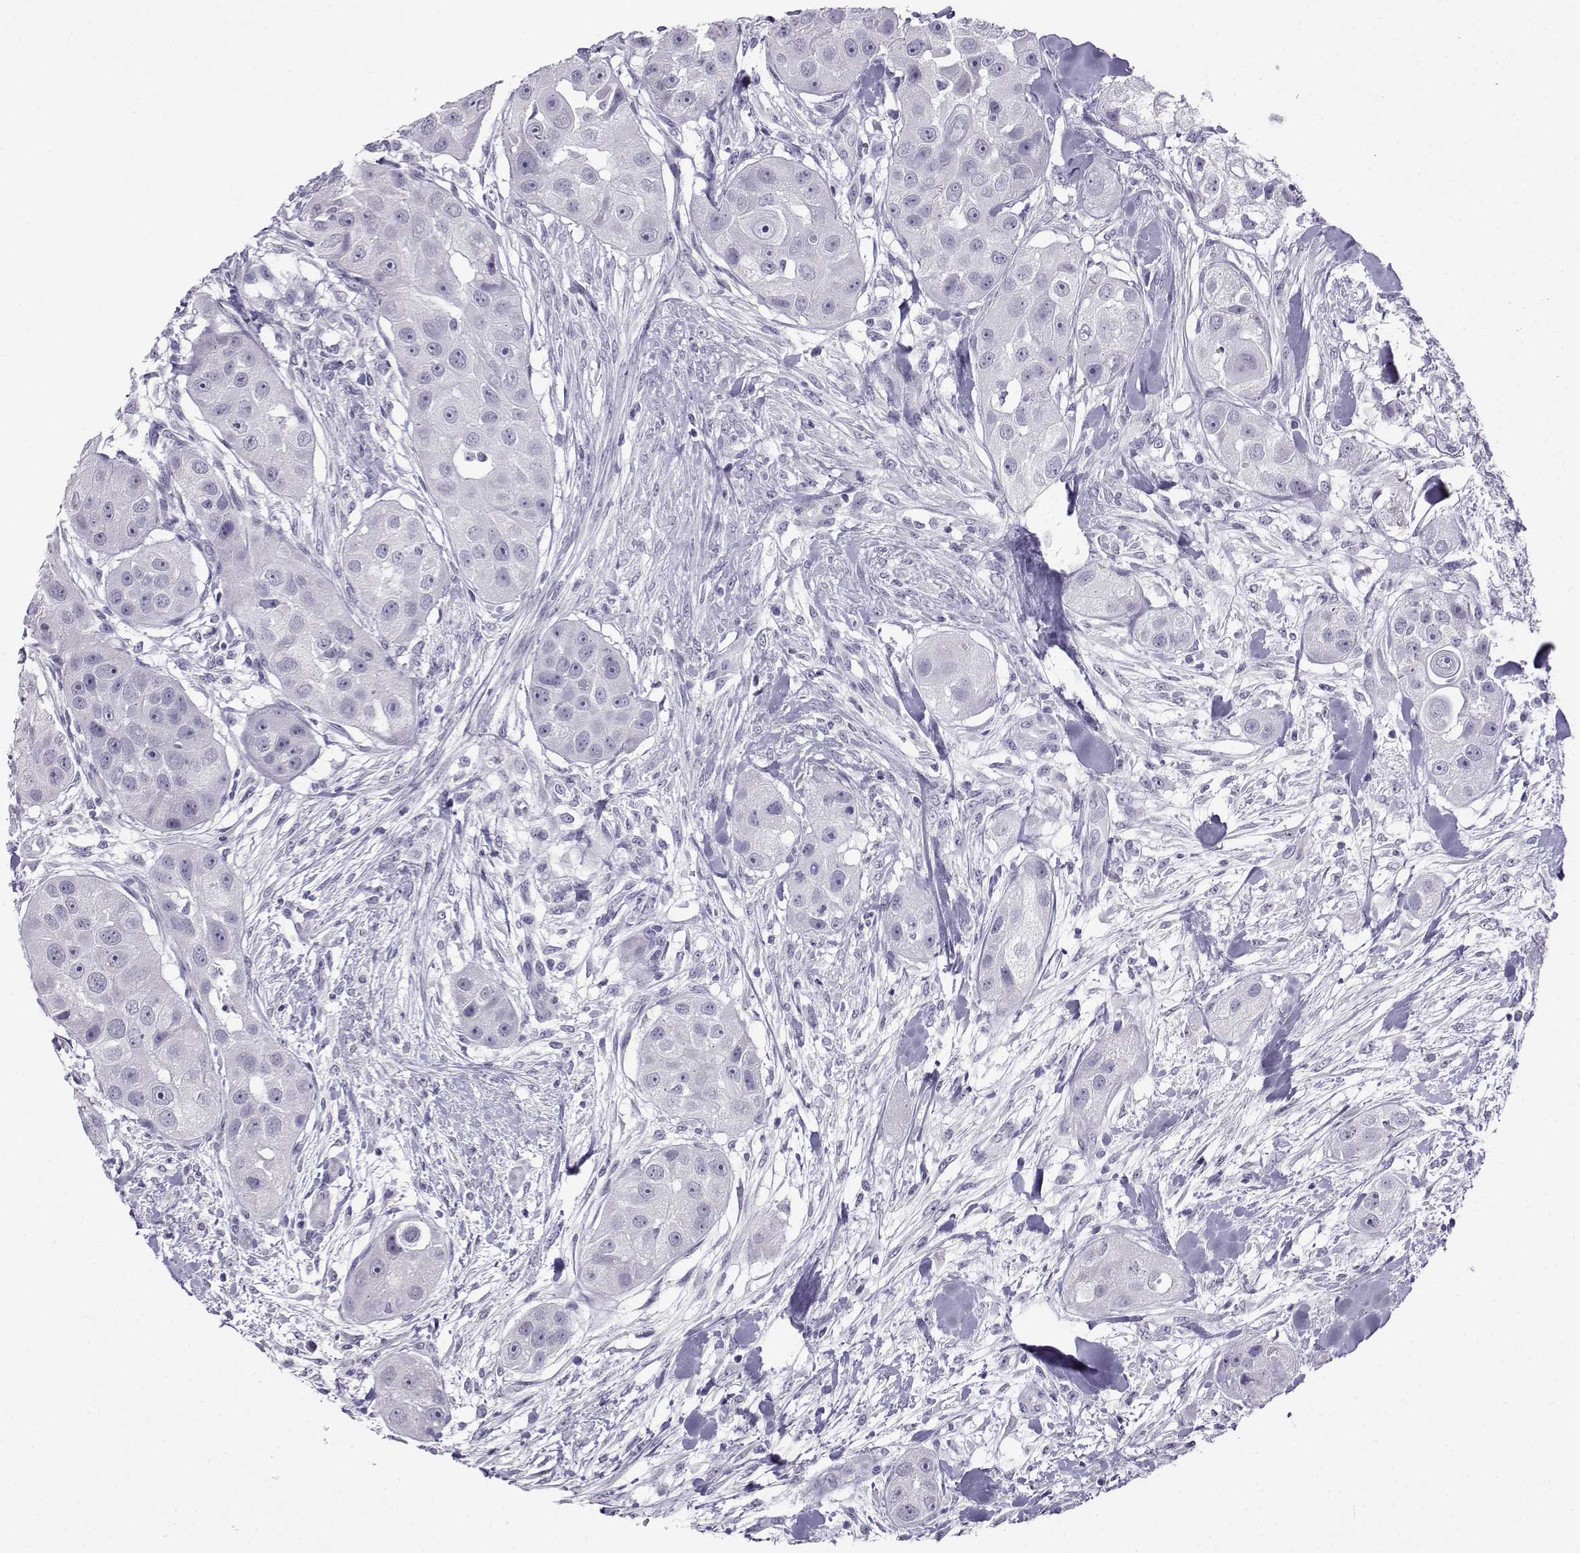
{"staining": {"intensity": "negative", "quantity": "none", "location": "none"}, "tissue": "head and neck cancer", "cell_type": "Tumor cells", "image_type": "cancer", "snomed": [{"axis": "morphology", "description": "Squamous cell carcinoma, NOS"}, {"axis": "topography", "description": "Head-Neck"}], "caption": "Tumor cells are negative for protein expression in human head and neck cancer. (Brightfield microscopy of DAB (3,3'-diaminobenzidine) IHC at high magnification).", "gene": "KIF17", "patient": {"sex": "male", "age": 51}}